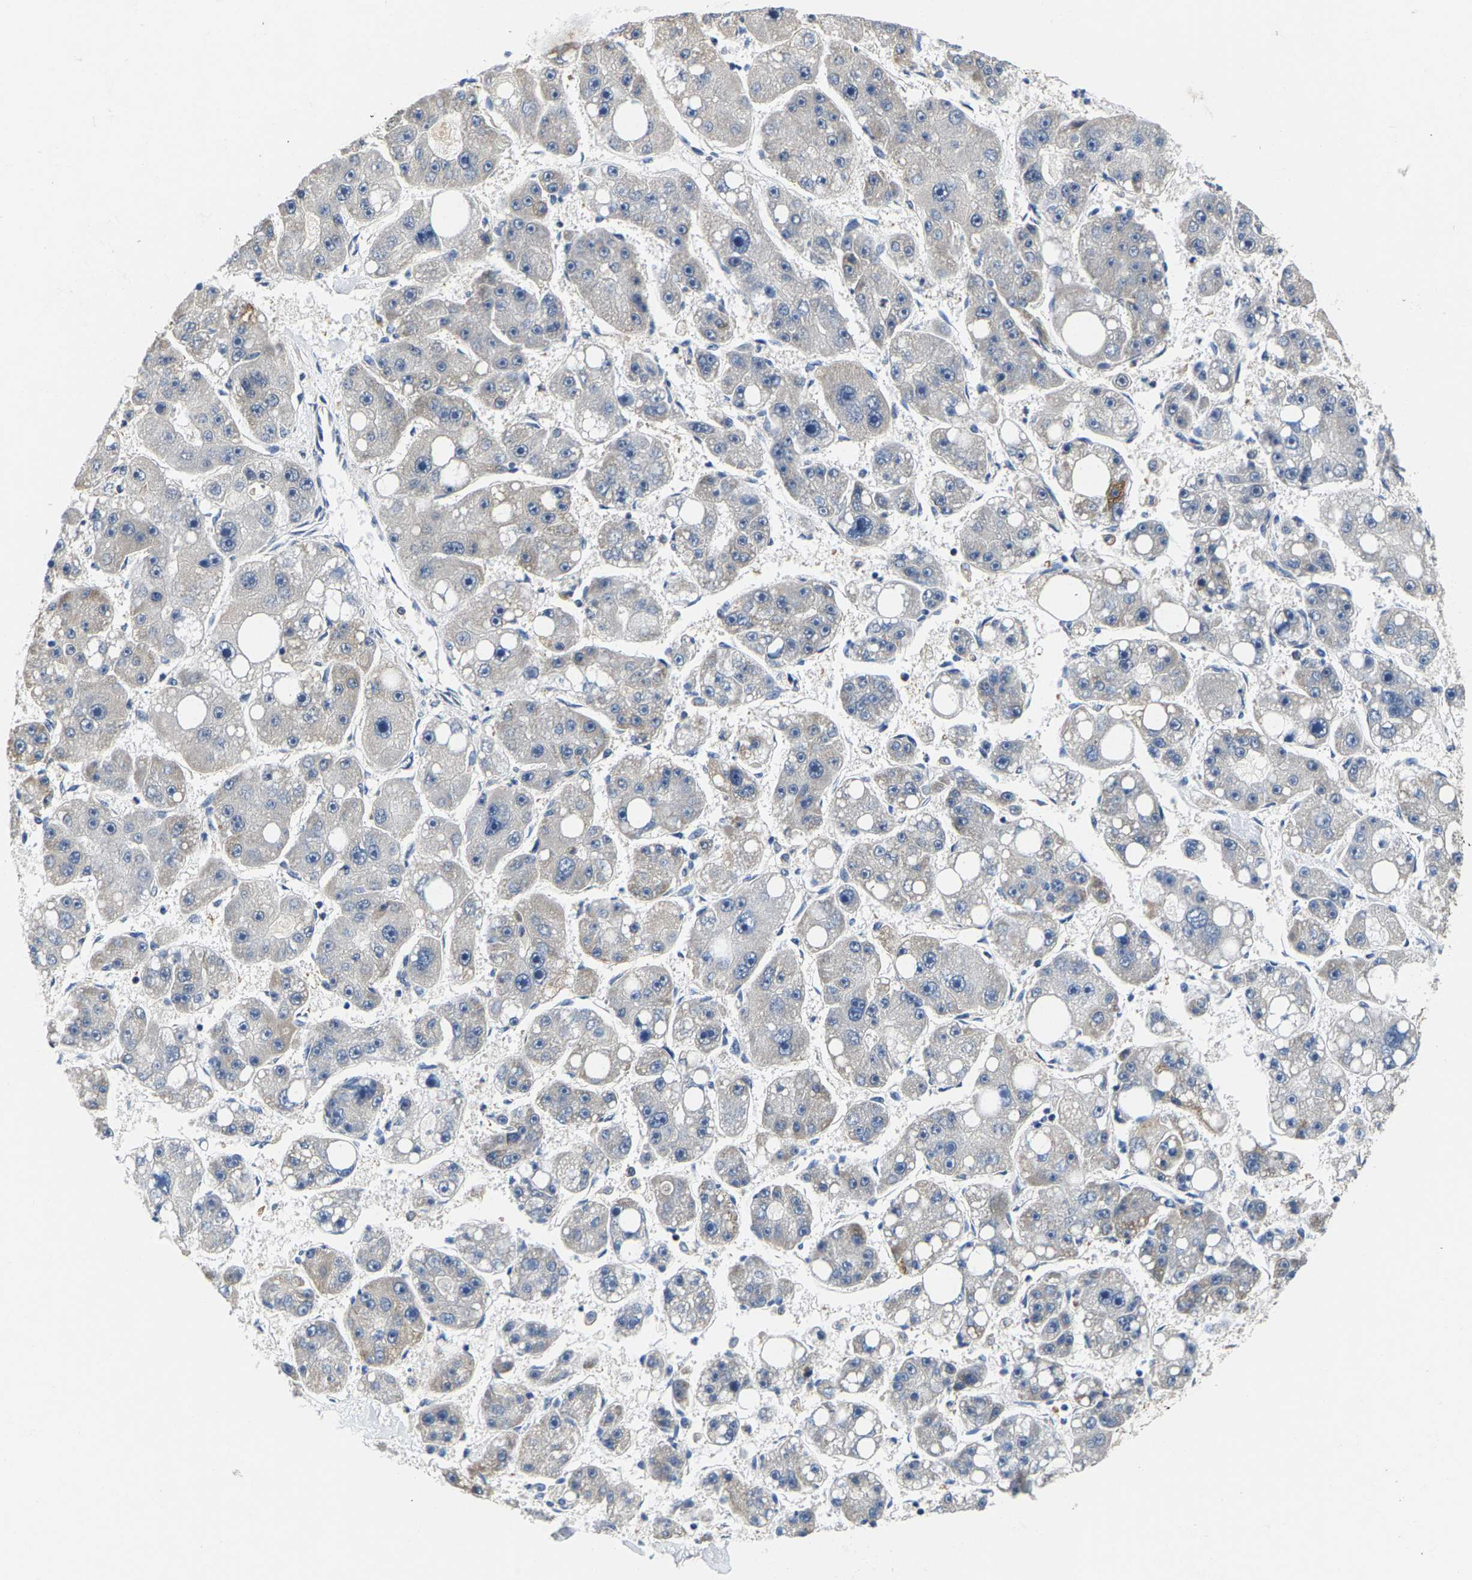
{"staining": {"intensity": "negative", "quantity": "none", "location": "none"}, "tissue": "liver cancer", "cell_type": "Tumor cells", "image_type": "cancer", "snomed": [{"axis": "morphology", "description": "Carcinoma, Hepatocellular, NOS"}, {"axis": "topography", "description": "Liver"}], "caption": "The histopathology image displays no staining of tumor cells in liver cancer.", "gene": "SHMT2", "patient": {"sex": "female", "age": 61}}